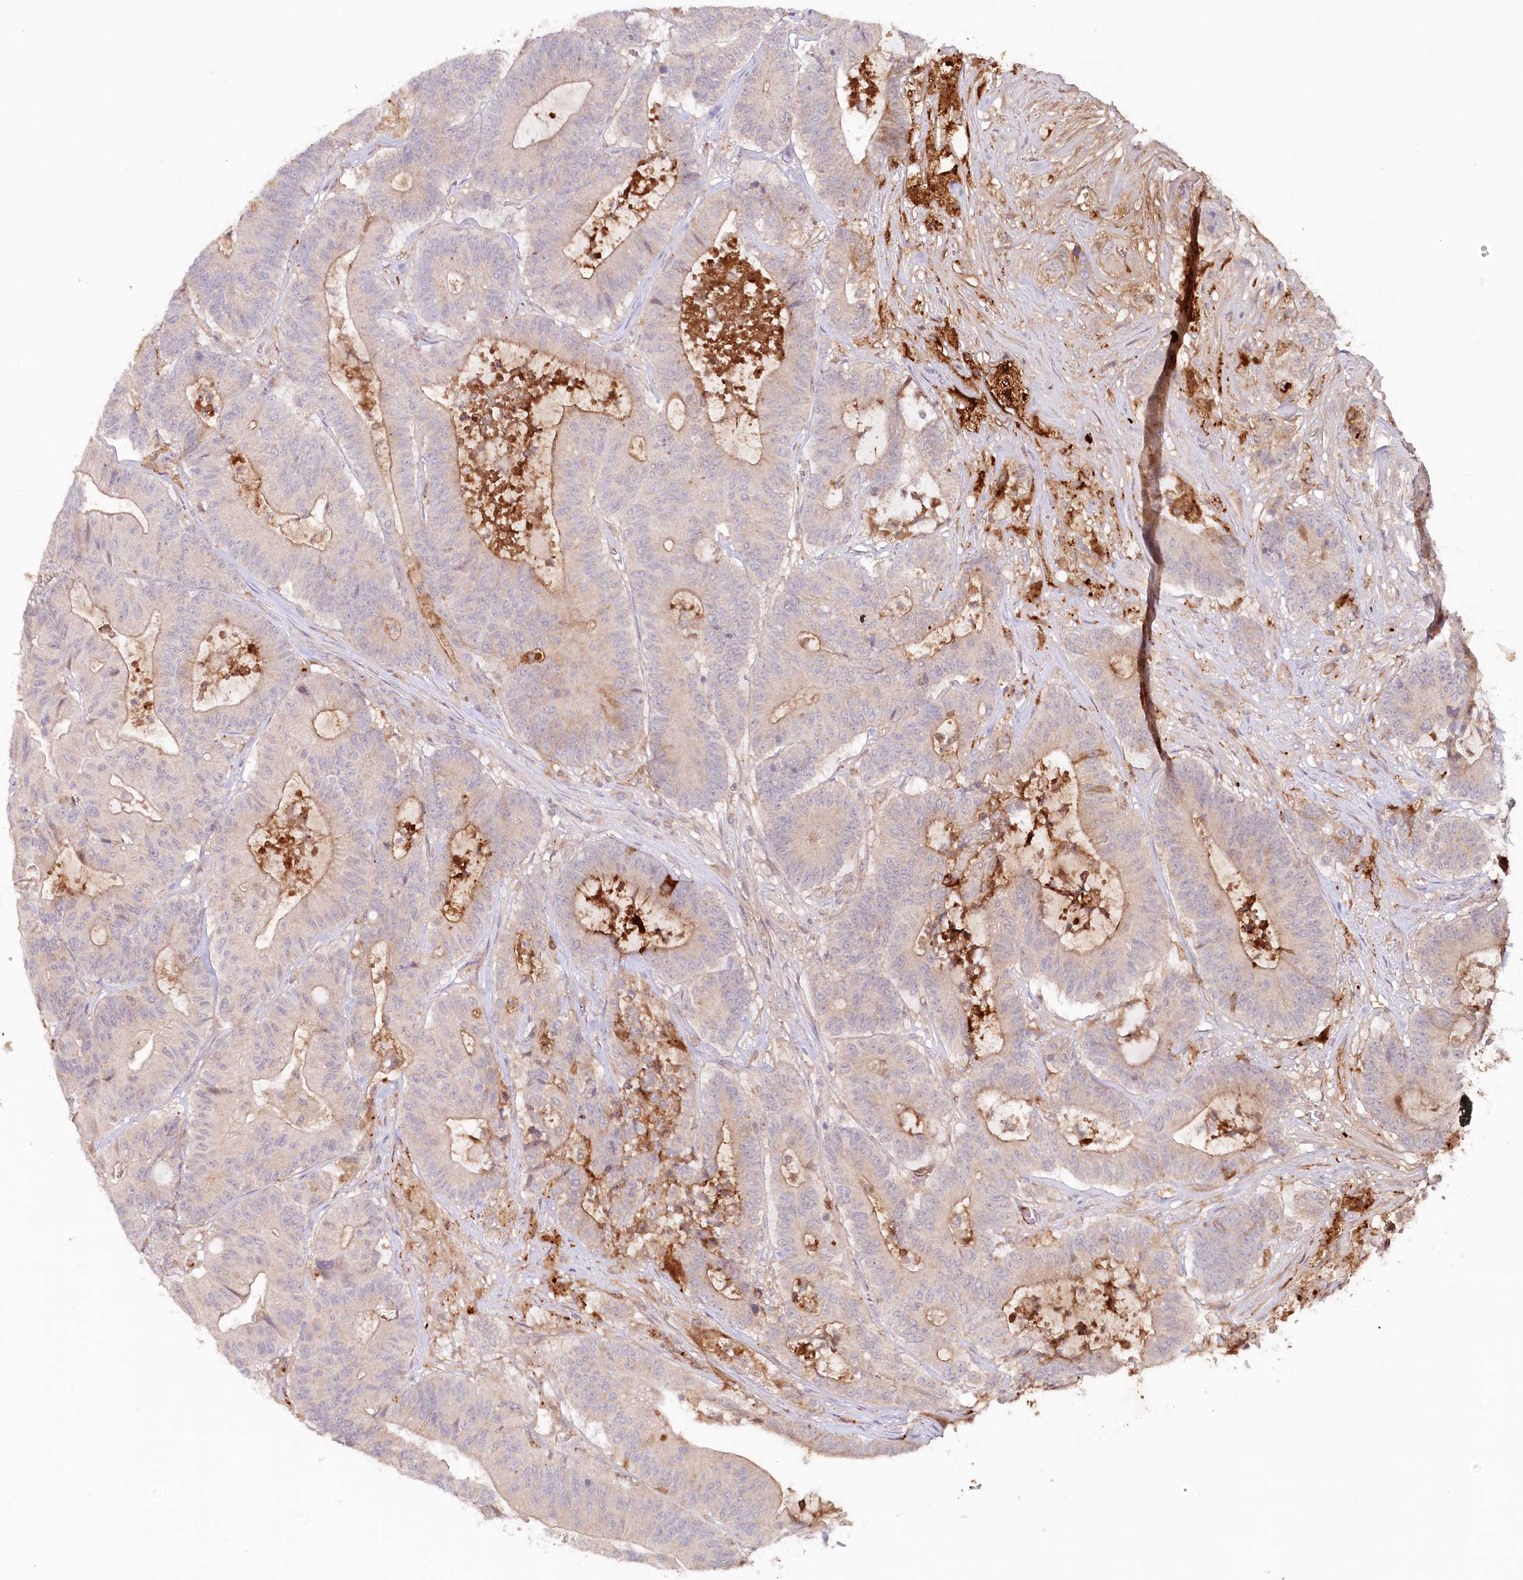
{"staining": {"intensity": "weak", "quantity": "25%-75%", "location": "cytoplasmic/membranous"}, "tissue": "colorectal cancer", "cell_type": "Tumor cells", "image_type": "cancer", "snomed": [{"axis": "morphology", "description": "Adenocarcinoma, NOS"}, {"axis": "topography", "description": "Colon"}], "caption": "Protein analysis of colorectal adenocarcinoma tissue shows weak cytoplasmic/membranous expression in approximately 25%-75% of tumor cells.", "gene": "PSAPL1", "patient": {"sex": "female", "age": 84}}